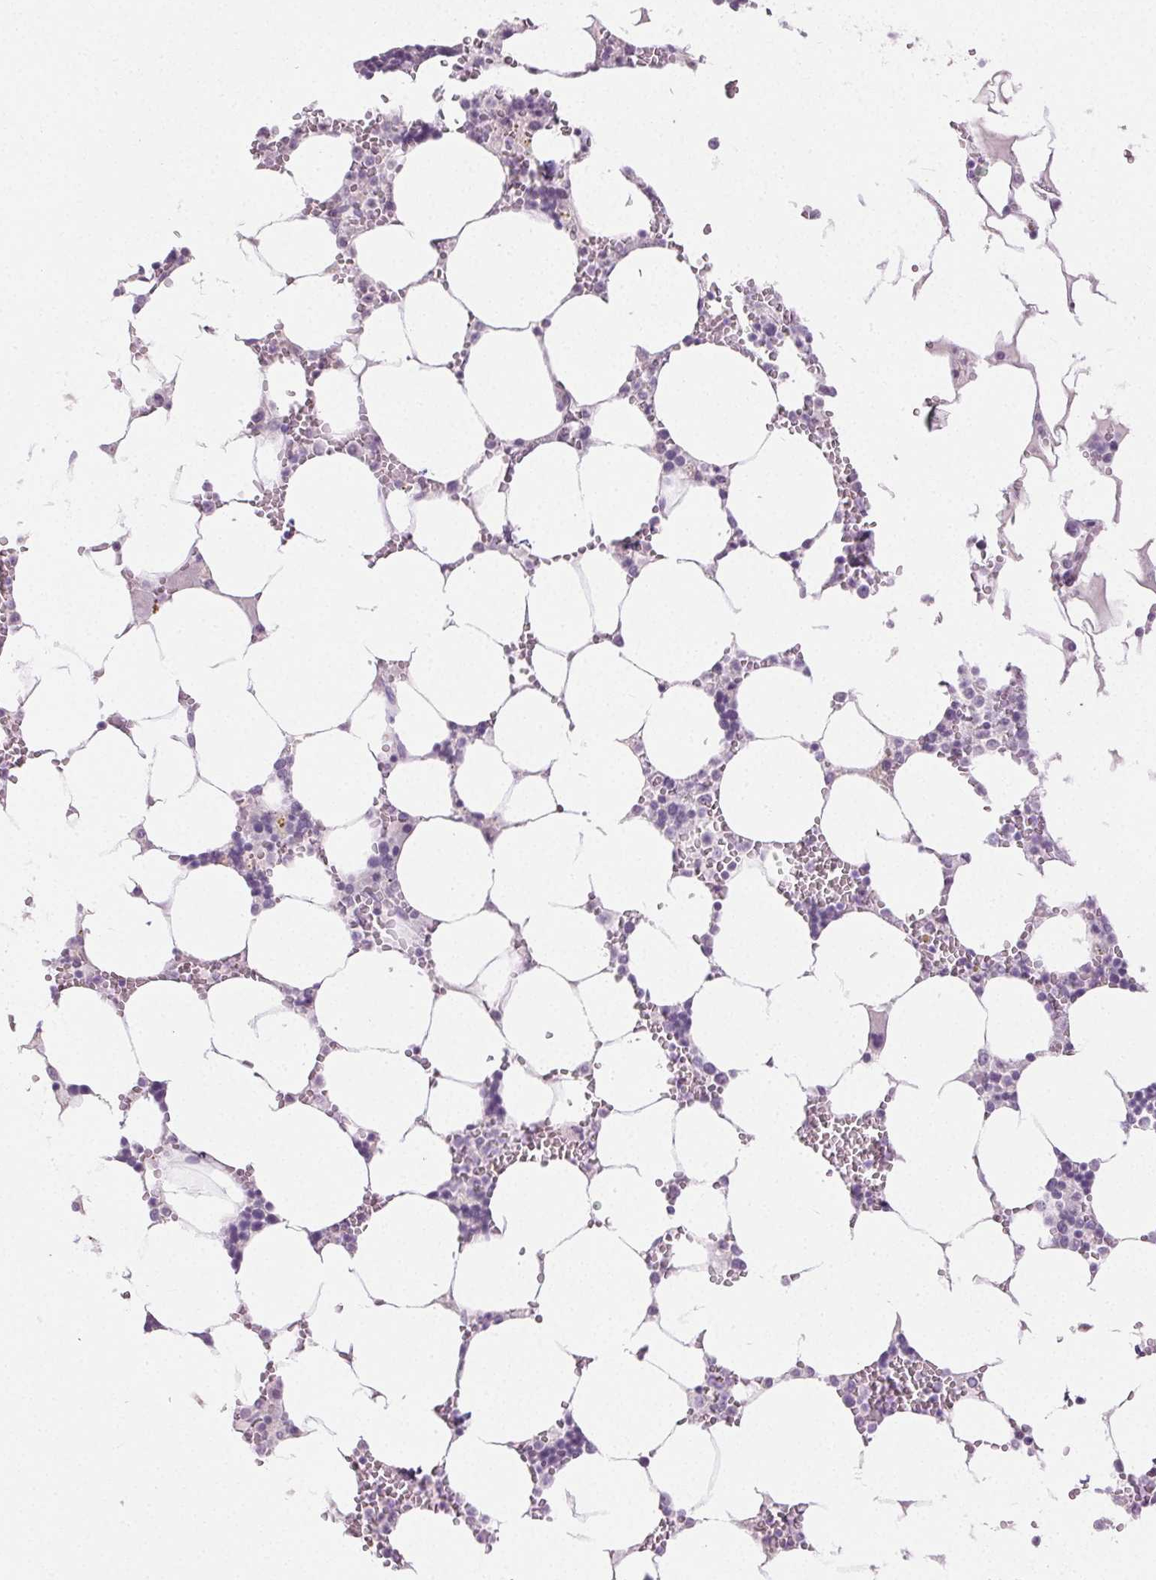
{"staining": {"intensity": "negative", "quantity": "none", "location": "none"}, "tissue": "bone marrow", "cell_type": "Hematopoietic cells", "image_type": "normal", "snomed": [{"axis": "morphology", "description": "Normal tissue, NOS"}, {"axis": "topography", "description": "Bone marrow"}], "caption": "The photomicrograph shows no staining of hematopoietic cells in normal bone marrow.", "gene": "SPRR3", "patient": {"sex": "male", "age": 64}}